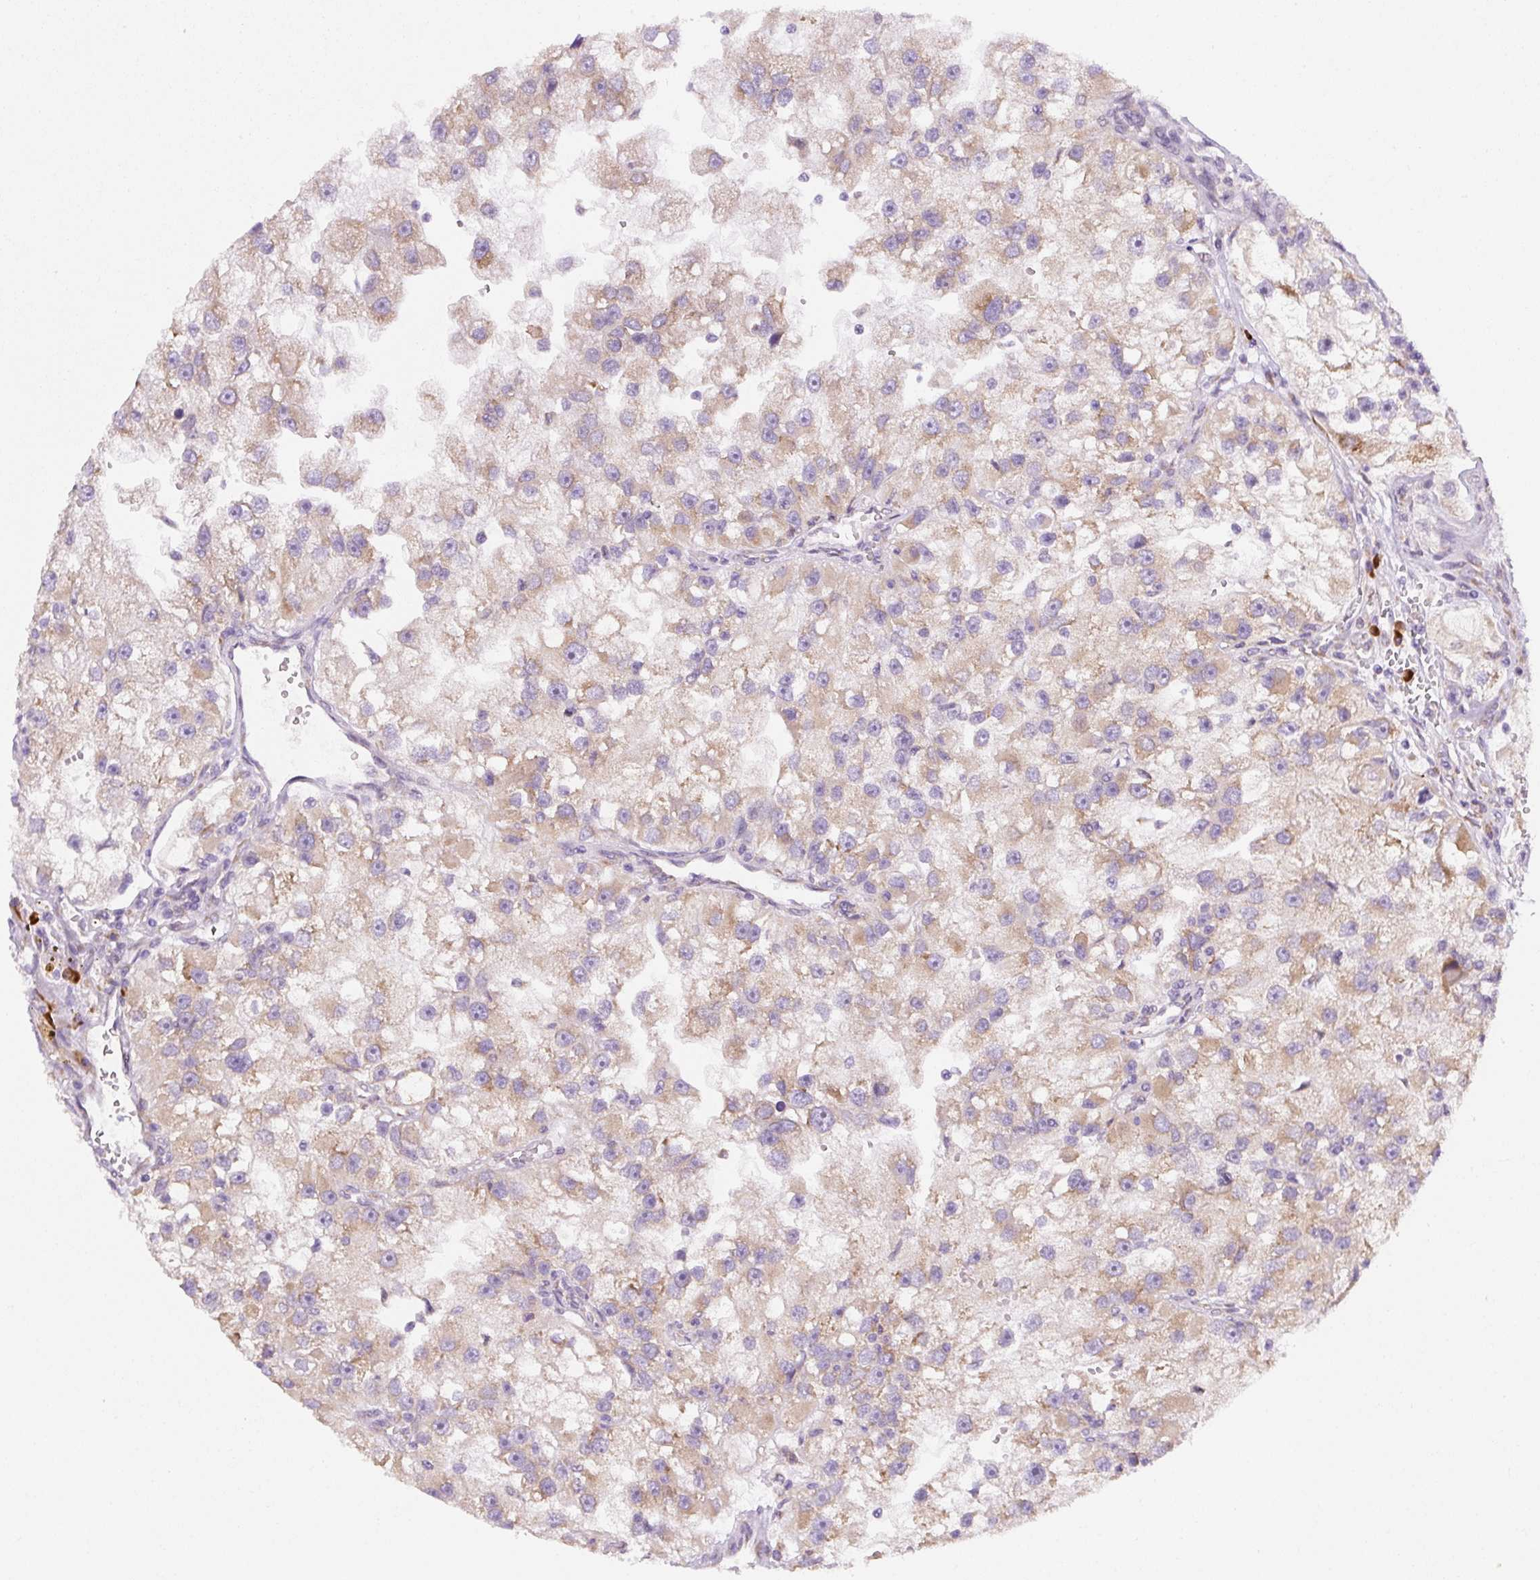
{"staining": {"intensity": "weak", "quantity": "25%-75%", "location": "cytoplasmic/membranous"}, "tissue": "renal cancer", "cell_type": "Tumor cells", "image_type": "cancer", "snomed": [{"axis": "morphology", "description": "Adenocarcinoma, NOS"}, {"axis": "topography", "description": "Kidney"}], "caption": "Protein staining displays weak cytoplasmic/membranous expression in about 25%-75% of tumor cells in renal adenocarcinoma. (DAB (3,3'-diaminobenzidine) = brown stain, brightfield microscopy at high magnification).", "gene": "DDOST", "patient": {"sex": "male", "age": 63}}